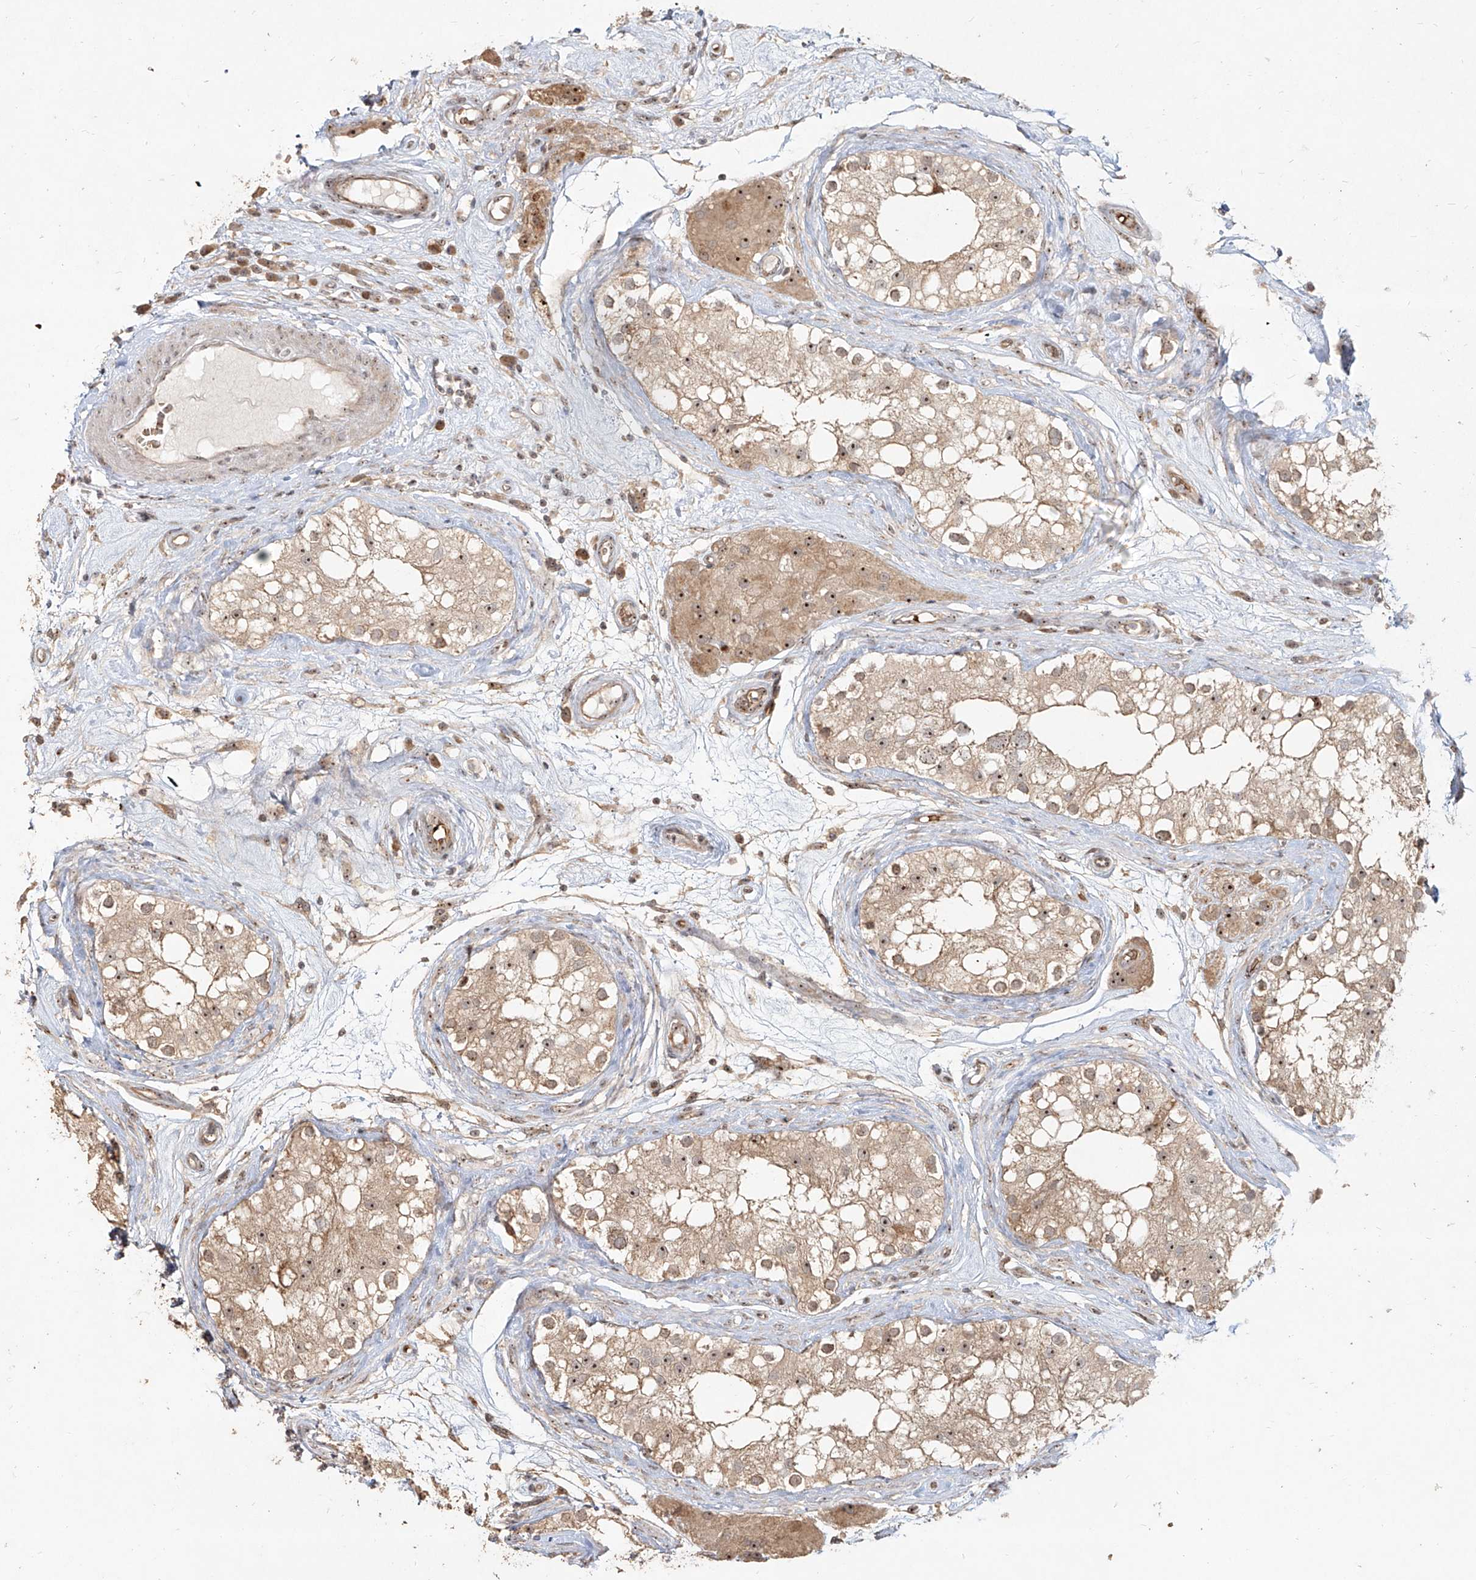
{"staining": {"intensity": "moderate", "quantity": ">75%", "location": "cytoplasmic/membranous,nuclear"}, "tissue": "testis", "cell_type": "Cells in seminiferous ducts", "image_type": "normal", "snomed": [{"axis": "morphology", "description": "Normal tissue, NOS"}, {"axis": "topography", "description": "Testis"}], "caption": "Testis stained with a brown dye reveals moderate cytoplasmic/membranous,nuclear positive expression in about >75% of cells in seminiferous ducts.", "gene": "BYSL", "patient": {"sex": "male", "age": 84}}